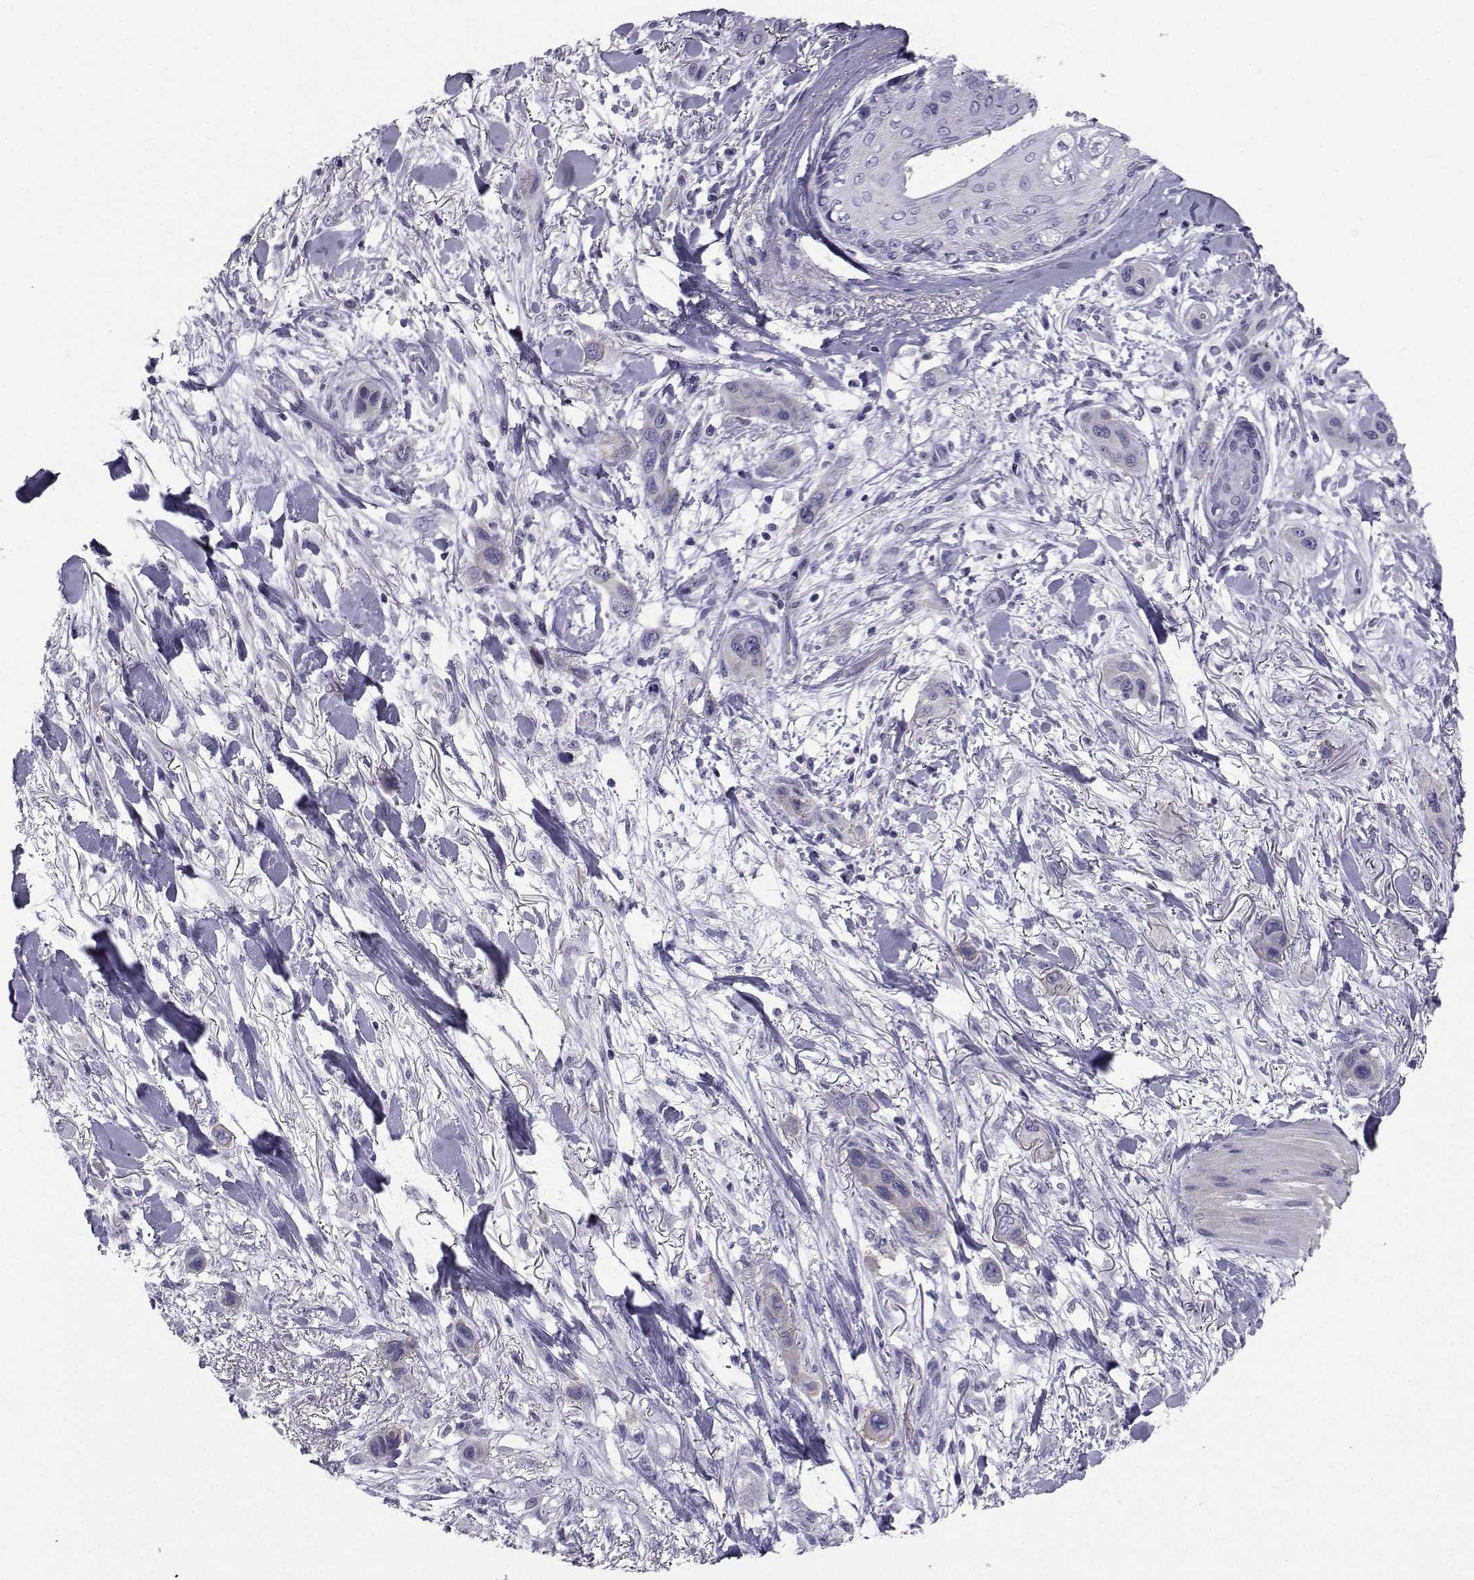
{"staining": {"intensity": "negative", "quantity": "none", "location": "none"}, "tissue": "skin cancer", "cell_type": "Tumor cells", "image_type": "cancer", "snomed": [{"axis": "morphology", "description": "Squamous cell carcinoma, NOS"}, {"axis": "topography", "description": "Skin"}], "caption": "A micrograph of human skin squamous cell carcinoma is negative for staining in tumor cells.", "gene": "SPANXD", "patient": {"sex": "male", "age": 79}}